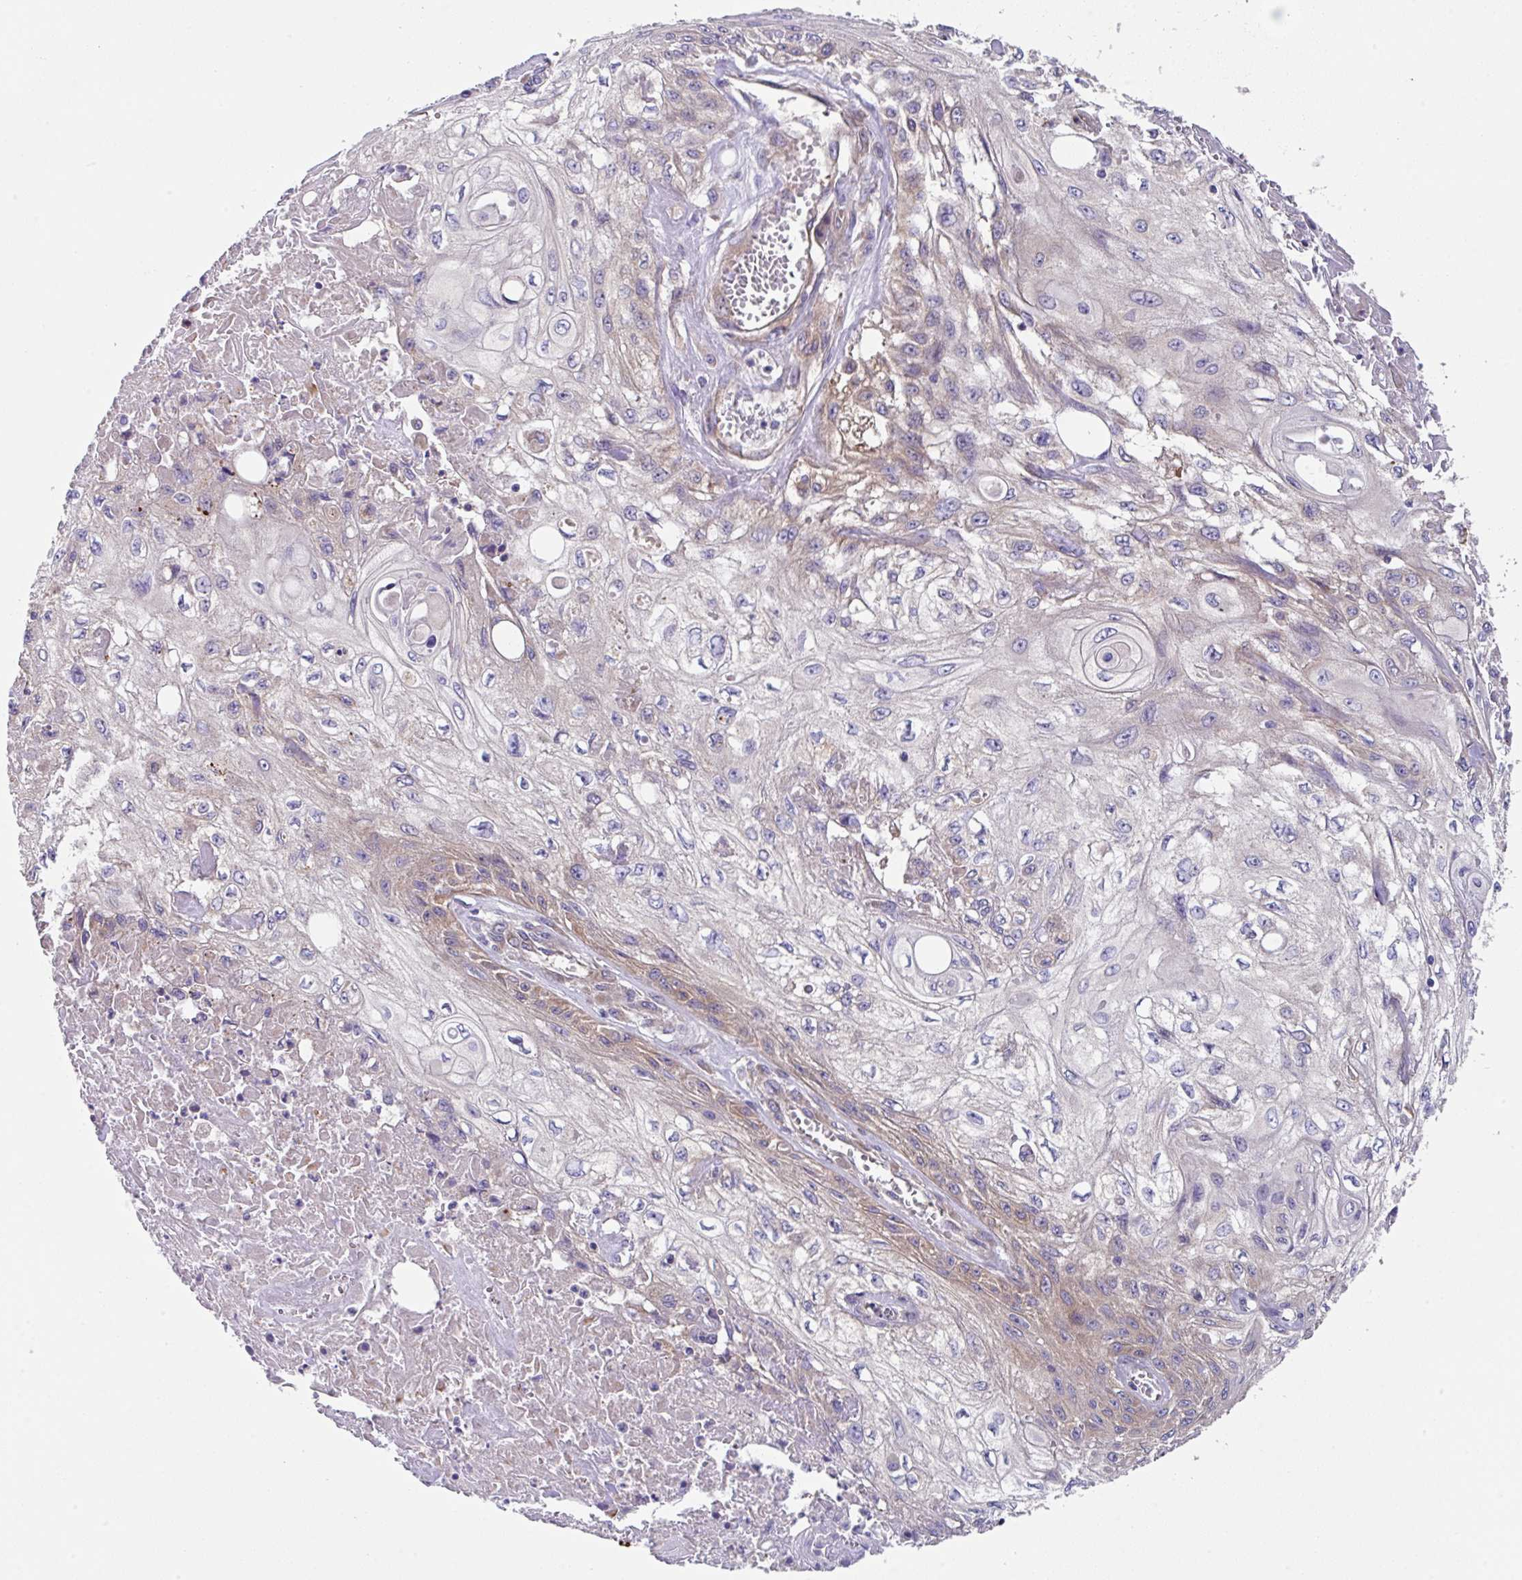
{"staining": {"intensity": "weak", "quantity": "<25%", "location": "cytoplasmic/membranous"}, "tissue": "skin cancer", "cell_type": "Tumor cells", "image_type": "cancer", "snomed": [{"axis": "morphology", "description": "Squamous cell carcinoma, NOS"}, {"axis": "morphology", "description": "Squamous cell carcinoma, metastatic, NOS"}, {"axis": "topography", "description": "Skin"}, {"axis": "topography", "description": "Lymph node"}], "caption": "Tumor cells are negative for brown protein staining in skin cancer. (Brightfield microscopy of DAB immunohistochemistry at high magnification).", "gene": "EIF4B", "patient": {"sex": "male", "age": 75}}